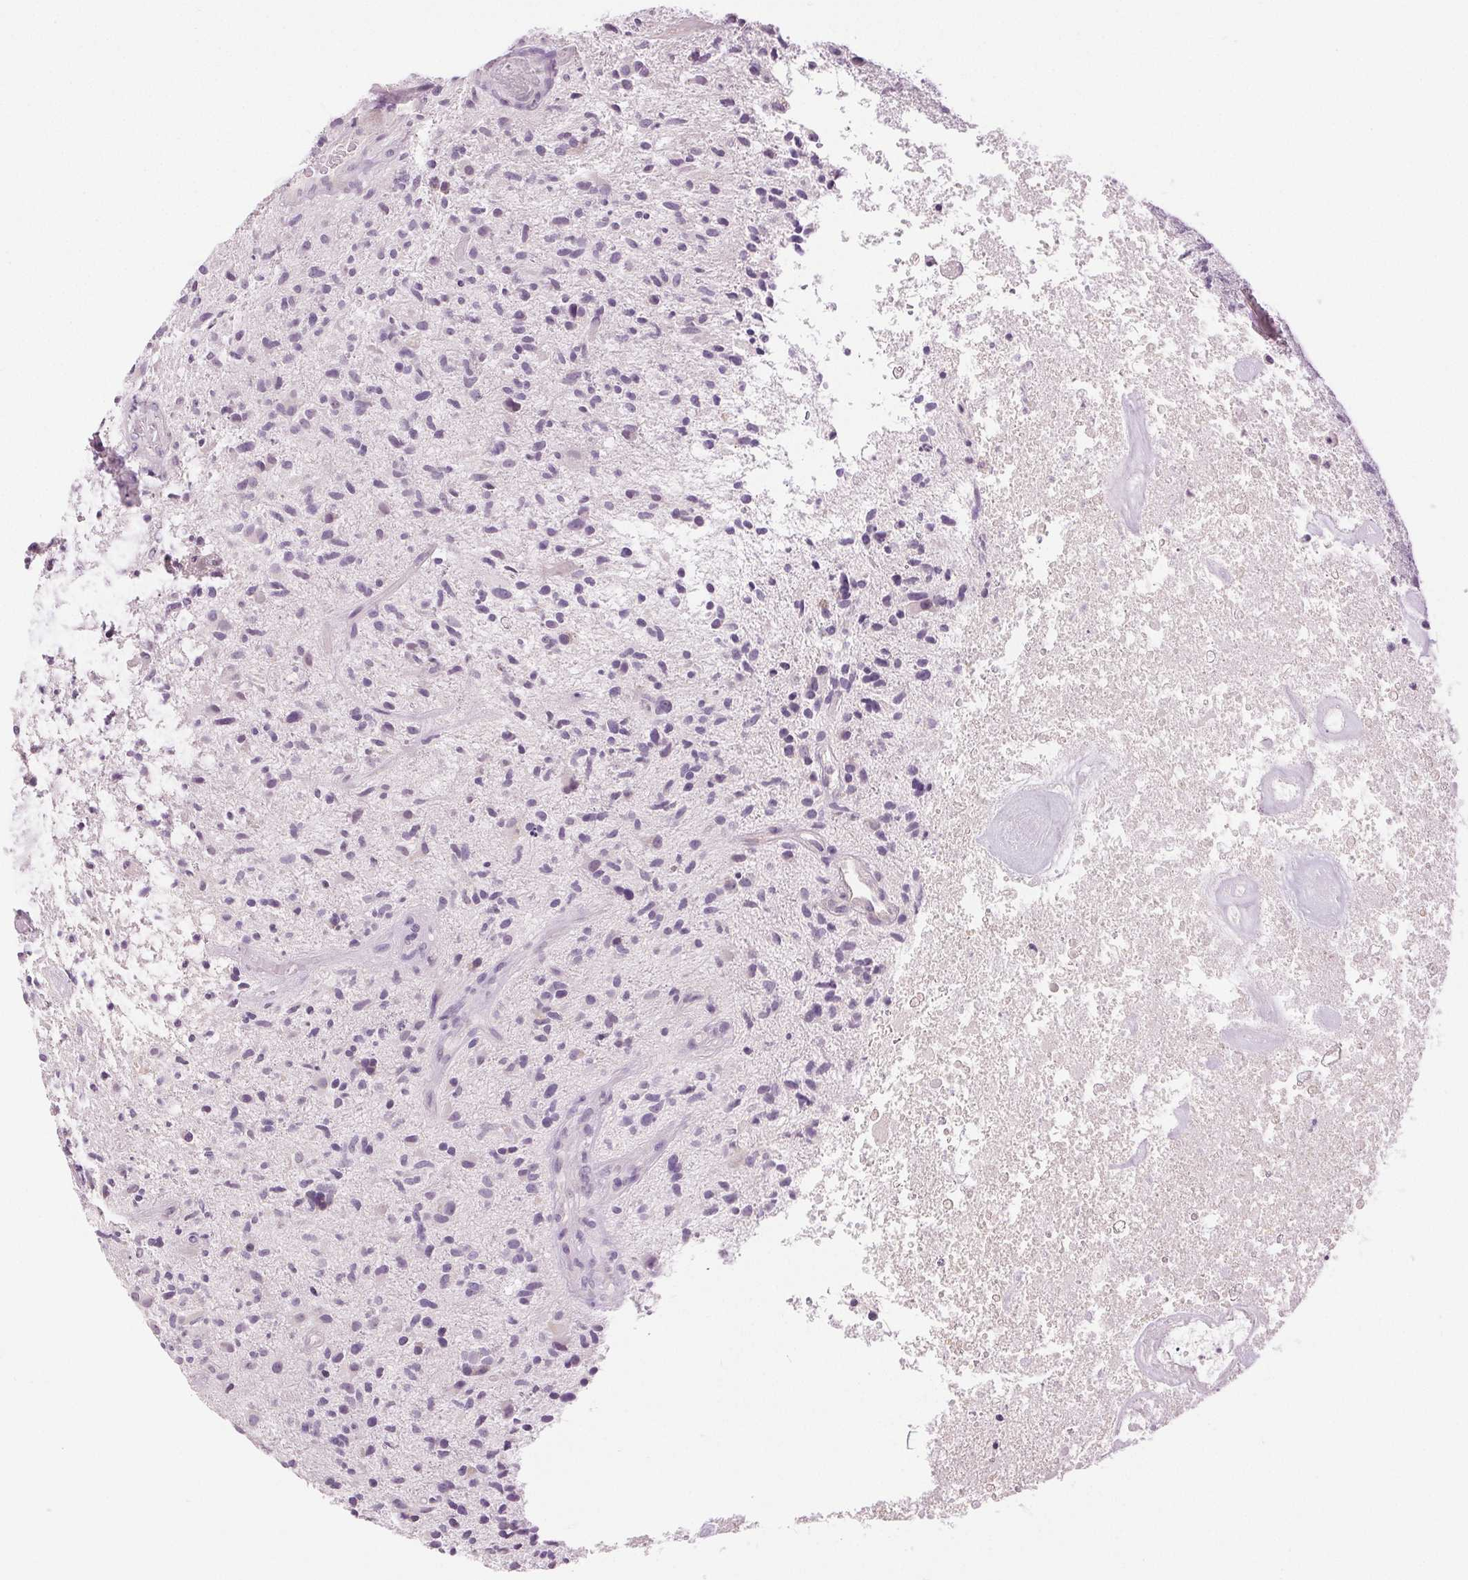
{"staining": {"intensity": "negative", "quantity": "none", "location": "none"}, "tissue": "glioma", "cell_type": "Tumor cells", "image_type": "cancer", "snomed": [{"axis": "morphology", "description": "Glioma, malignant, High grade"}, {"axis": "topography", "description": "Brain"}], "caption": "There is no significant expression in tumor cells of glioma.", "gene": "DSG3", "patient": {"sex": "male", "age": 55}}